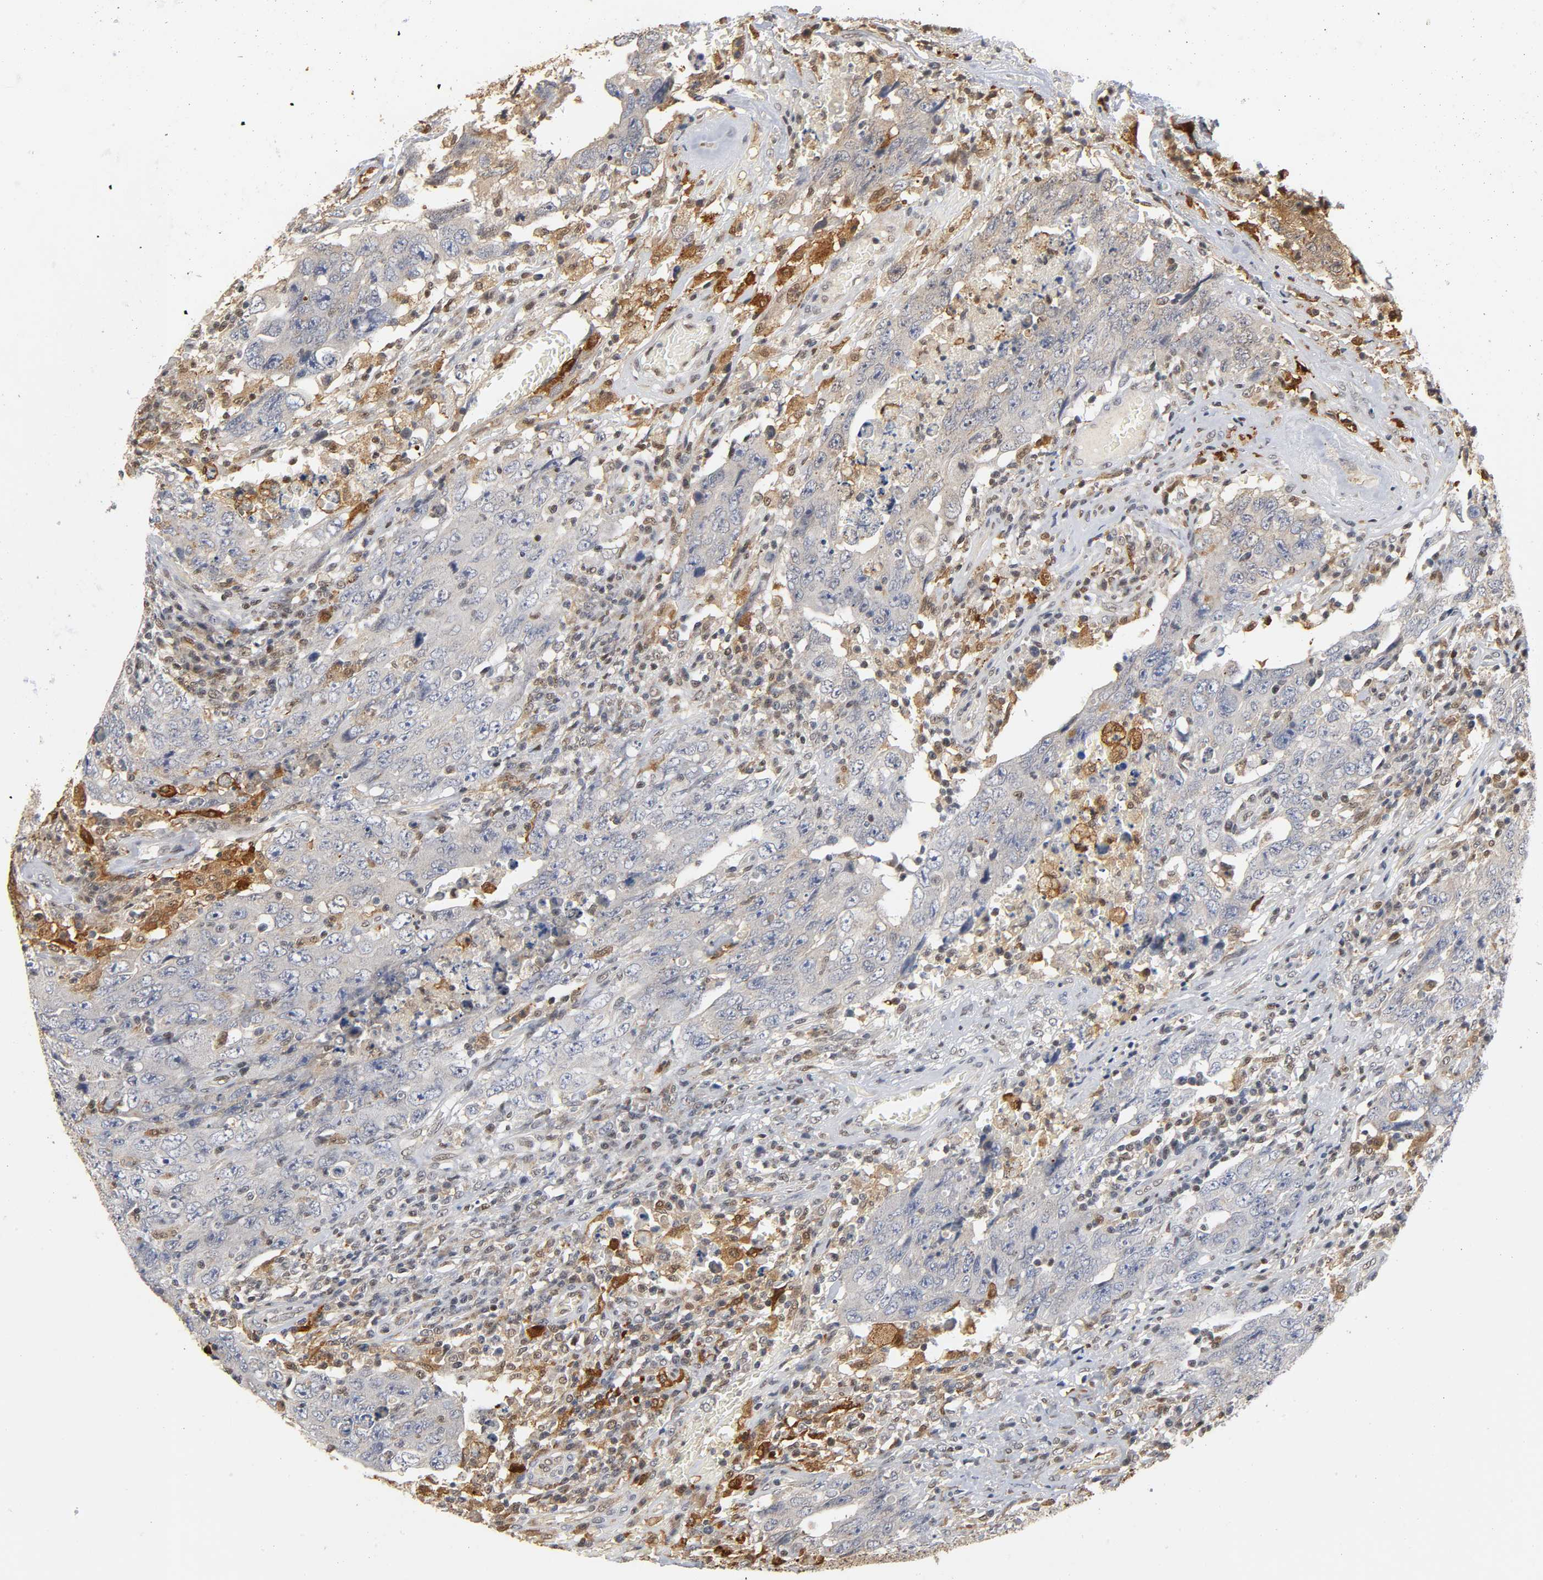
{"staining": {"intensity": "negative", "quantity": "none", "location": "none"}, "tissue": "testis cancer", "cell_type": "Tumor cells", "image_type": "cancer", "snomed": [{"axis": "morphology", "description": "Carcinoma, Embryonal, NOS"}, {"axis": "topography", "description": "Testis"}], "caption": "Testis cancer (embryonal carcinoma) stained for a protein using immunohistochemistry (IHC) displays no staining tumor cells.", "gene": "KAT2B", "patient": {"sex": "male", "age": 26}}